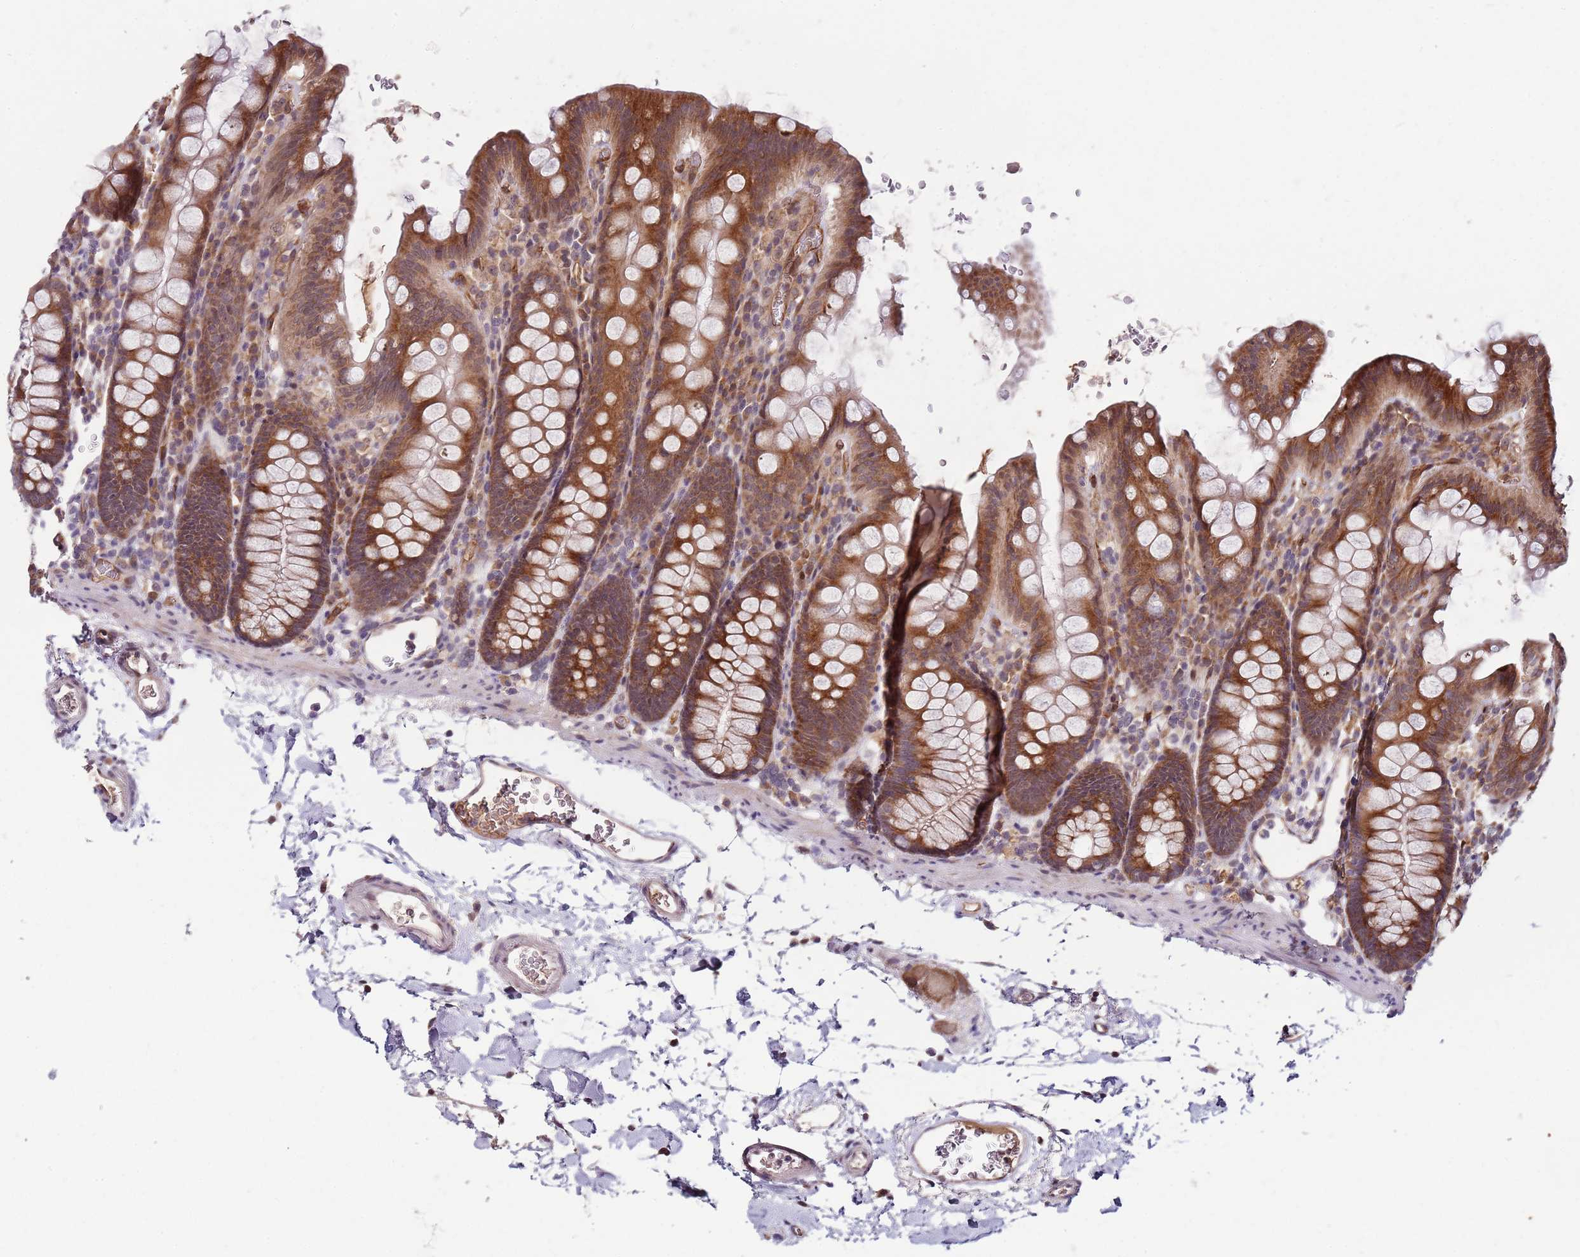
{"staining": {"intensity": "weak", "quantity": "25%-75%", "location": "cytoplasmic/membranous"}, "tissue": "colon", "cell_type": "Endothelial cells", "image_type": "normal", "snomed": [{"axis": "morphology", "description": "Normal tissue, NOS"}, {"axis": "topography", "description": "Colon"}], "caption": "A low amount of weak cytoplasmic/membranous positivity is appreciated in about 25%-75% of endothelial cells in normal colon. The staining was performed using DAB to visualize the protein expression in brown, while the nuclei were stained in blue with hematoxylin (Magnification: 20x).", "gene": "FBXL22", "patient": {"sex": "male", "age": 75}}